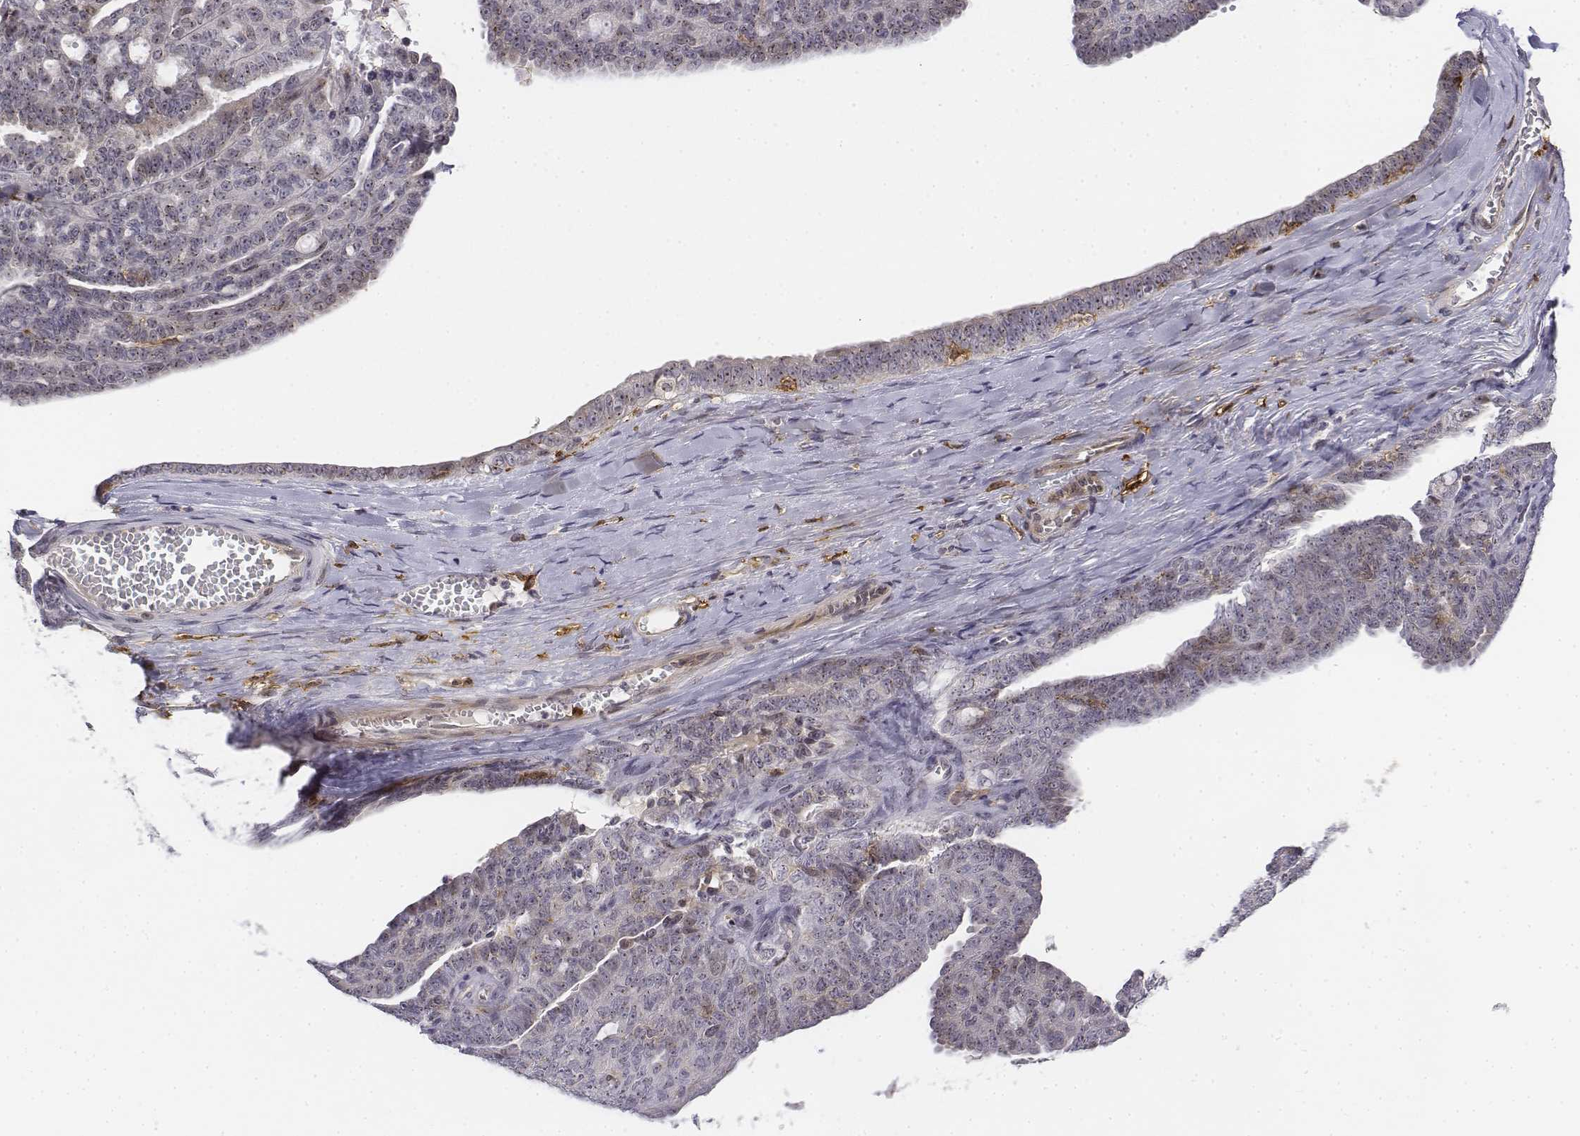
{"staining": {"intensity": "negative", "quantity": "none", "location": "none"}, "tissue": "ovarian cancer", "cell_type": "Tumor cells", "image_type": "cancer", "snomed": [{"axis": "morphology", "description": "Cystadenocarcinoma, serous, NOS"}, {"axis": "topography", "description": "Ovary"}], "caption": "High power microscopy photomicrograph of an immunohistochemistry histopathology image of serous cystadenocarcinoma (ovarian), revealing no significant expression in tumor cells.", "gene": "CD14", "patient": {"sex": "female", "age": 71}}